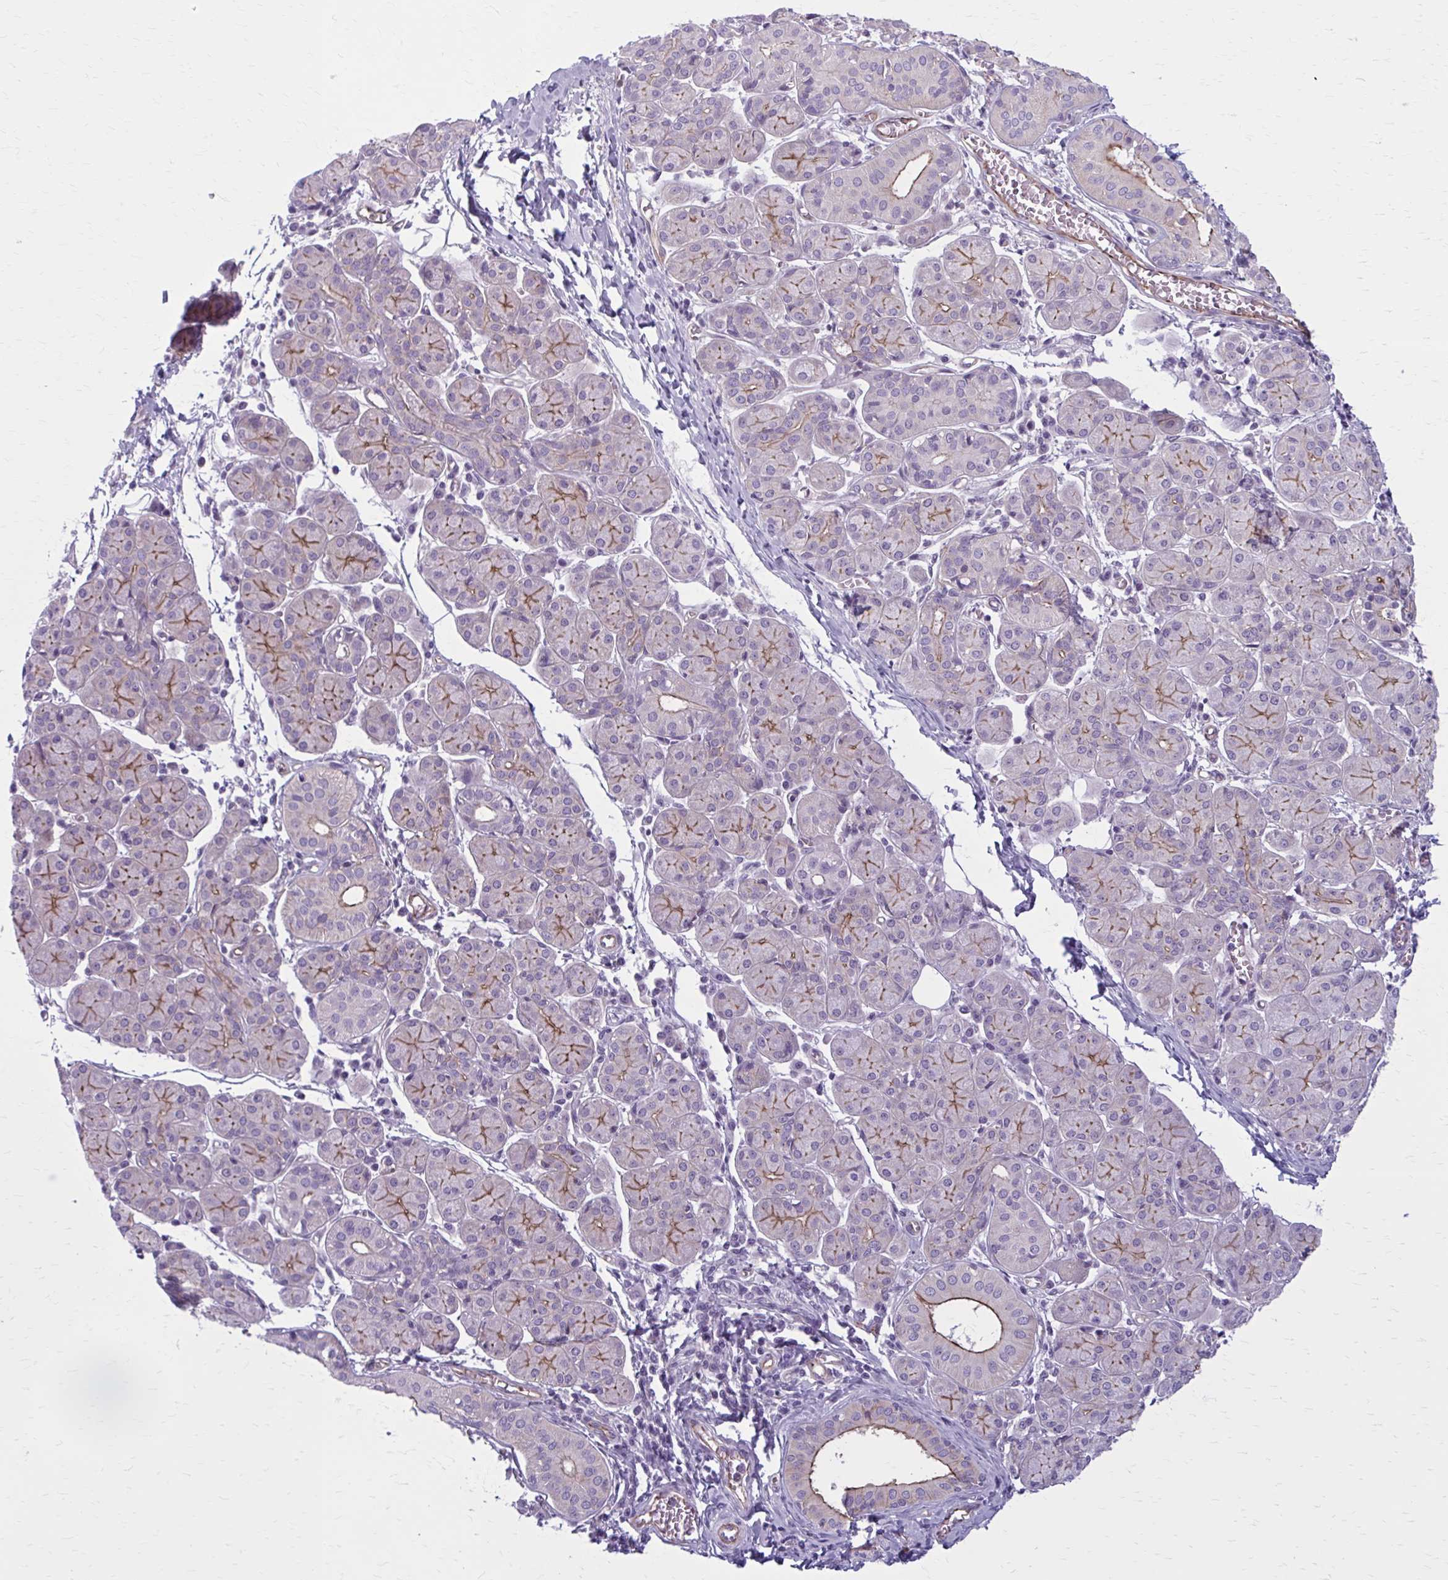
{"staining": {"intensity": "moderate", "quantity": "25%-75%", "location": "cytoplasmic/membranous"}, "tissue": "salivary gland", "cell_type": "Glandular cells", "image_type": "normal", "snomed": [{"axis": "morphology", "description": "Normal tissue, NOS"}, {"axis": "morphology", "description": "Inflammation, NOS"}, {"axis": "topography", "description": "Lymph node"}, {"axis": "topography", "description": "Salivary gland"}], "caption": "IHC micrograph of benign salivary gland: salivary gland stained using IHC demonstrates medium levels of moderate protein expression localized specifically in the cytoplasmic/membranous of glandular cells, appearing as a cytoplasmic/membranous brown color.", "gene": "ZDHHC7", "patient": {"sex": "male", "age": 3}}